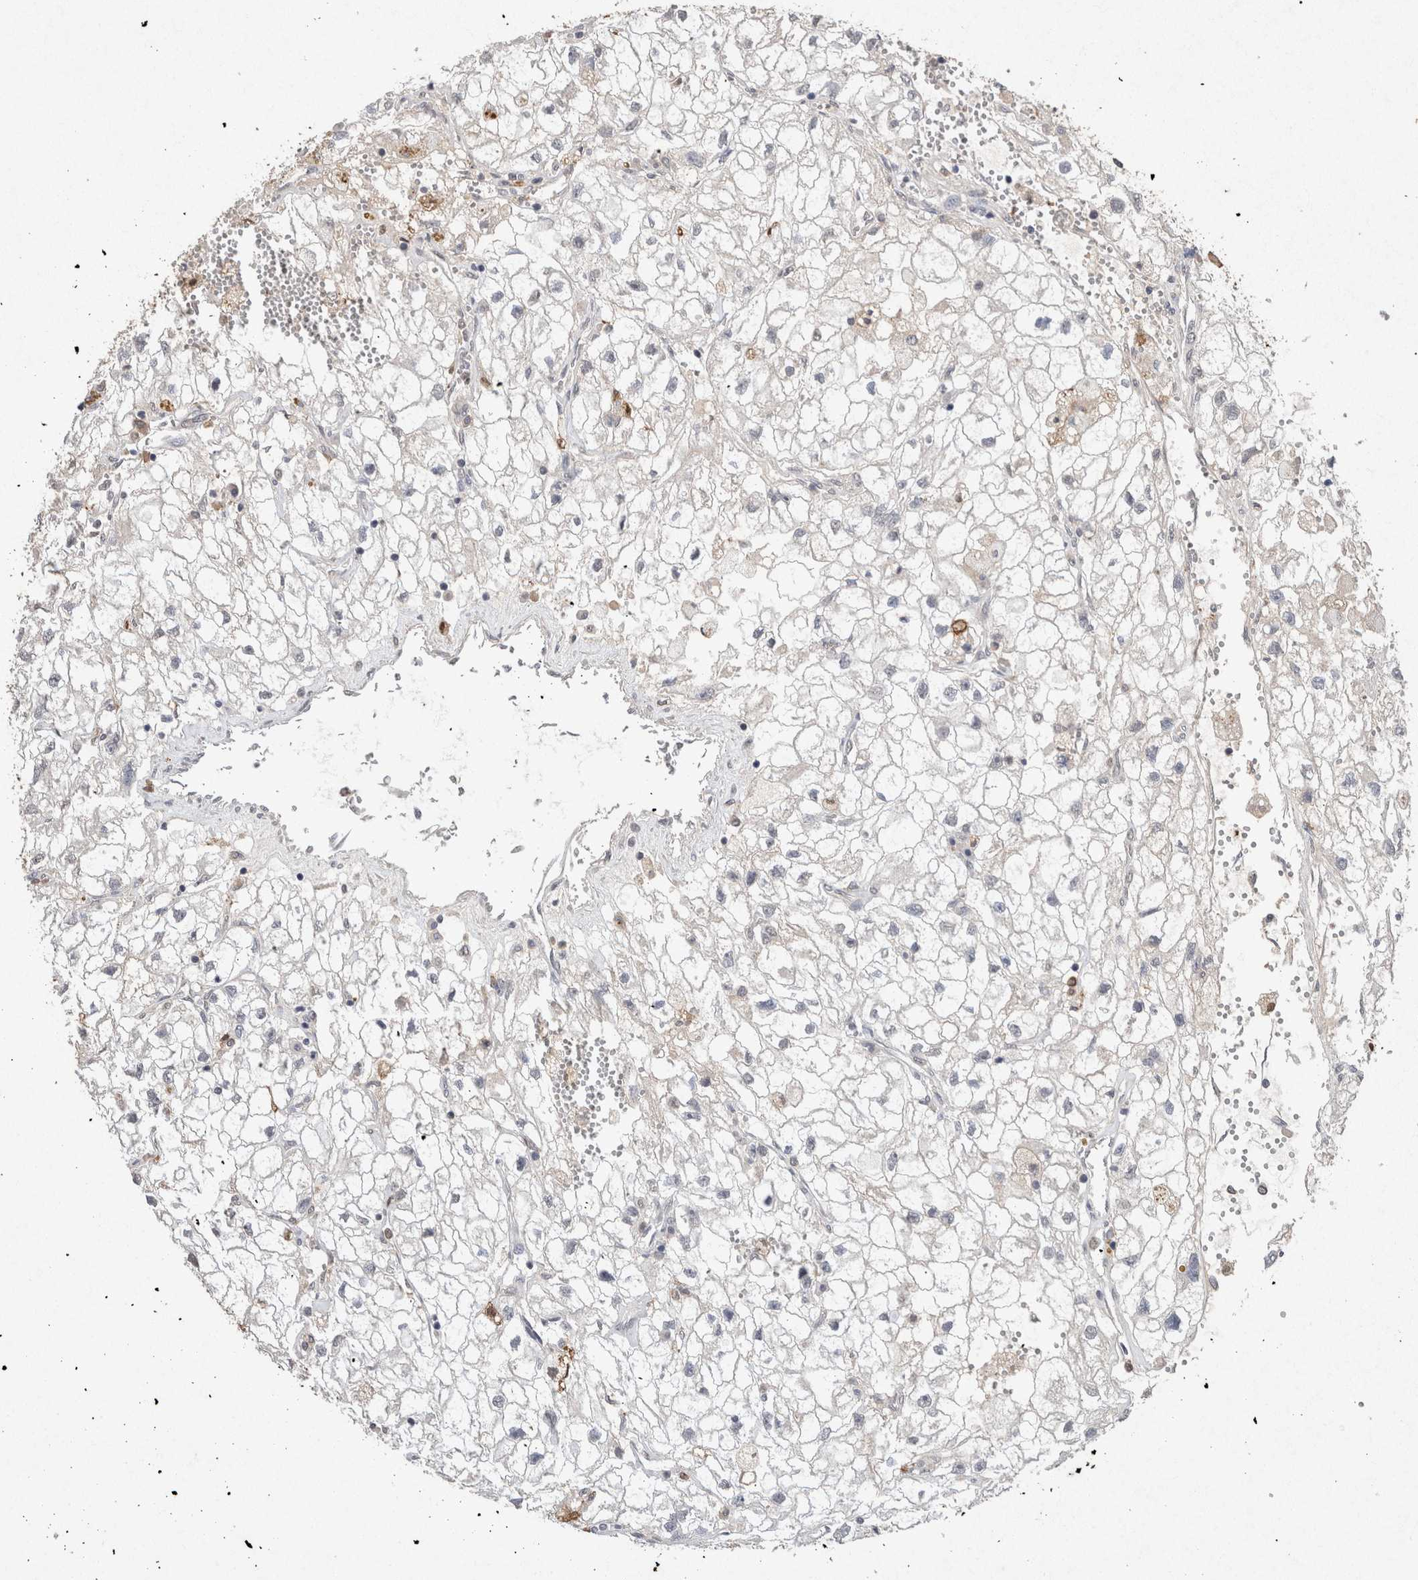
{"staining": {"intensity": "negative", "quantity": "none", "location": "none"}, "tissue": "renal cancer", "cell_type": "Tumor cells", "image_type": "cancer", "snomed": [{"axis": "morphology", "description": "Adenocarcinoma, NOS"}, {"axis": "topography", "description": "Kidney"}], "caption": "The histopathology image exhibits no significant positivity in tumor cells of adenocarcinoma (renal).", "gene": "FABP7", "patient": {"sex": "female", "age": 70}}